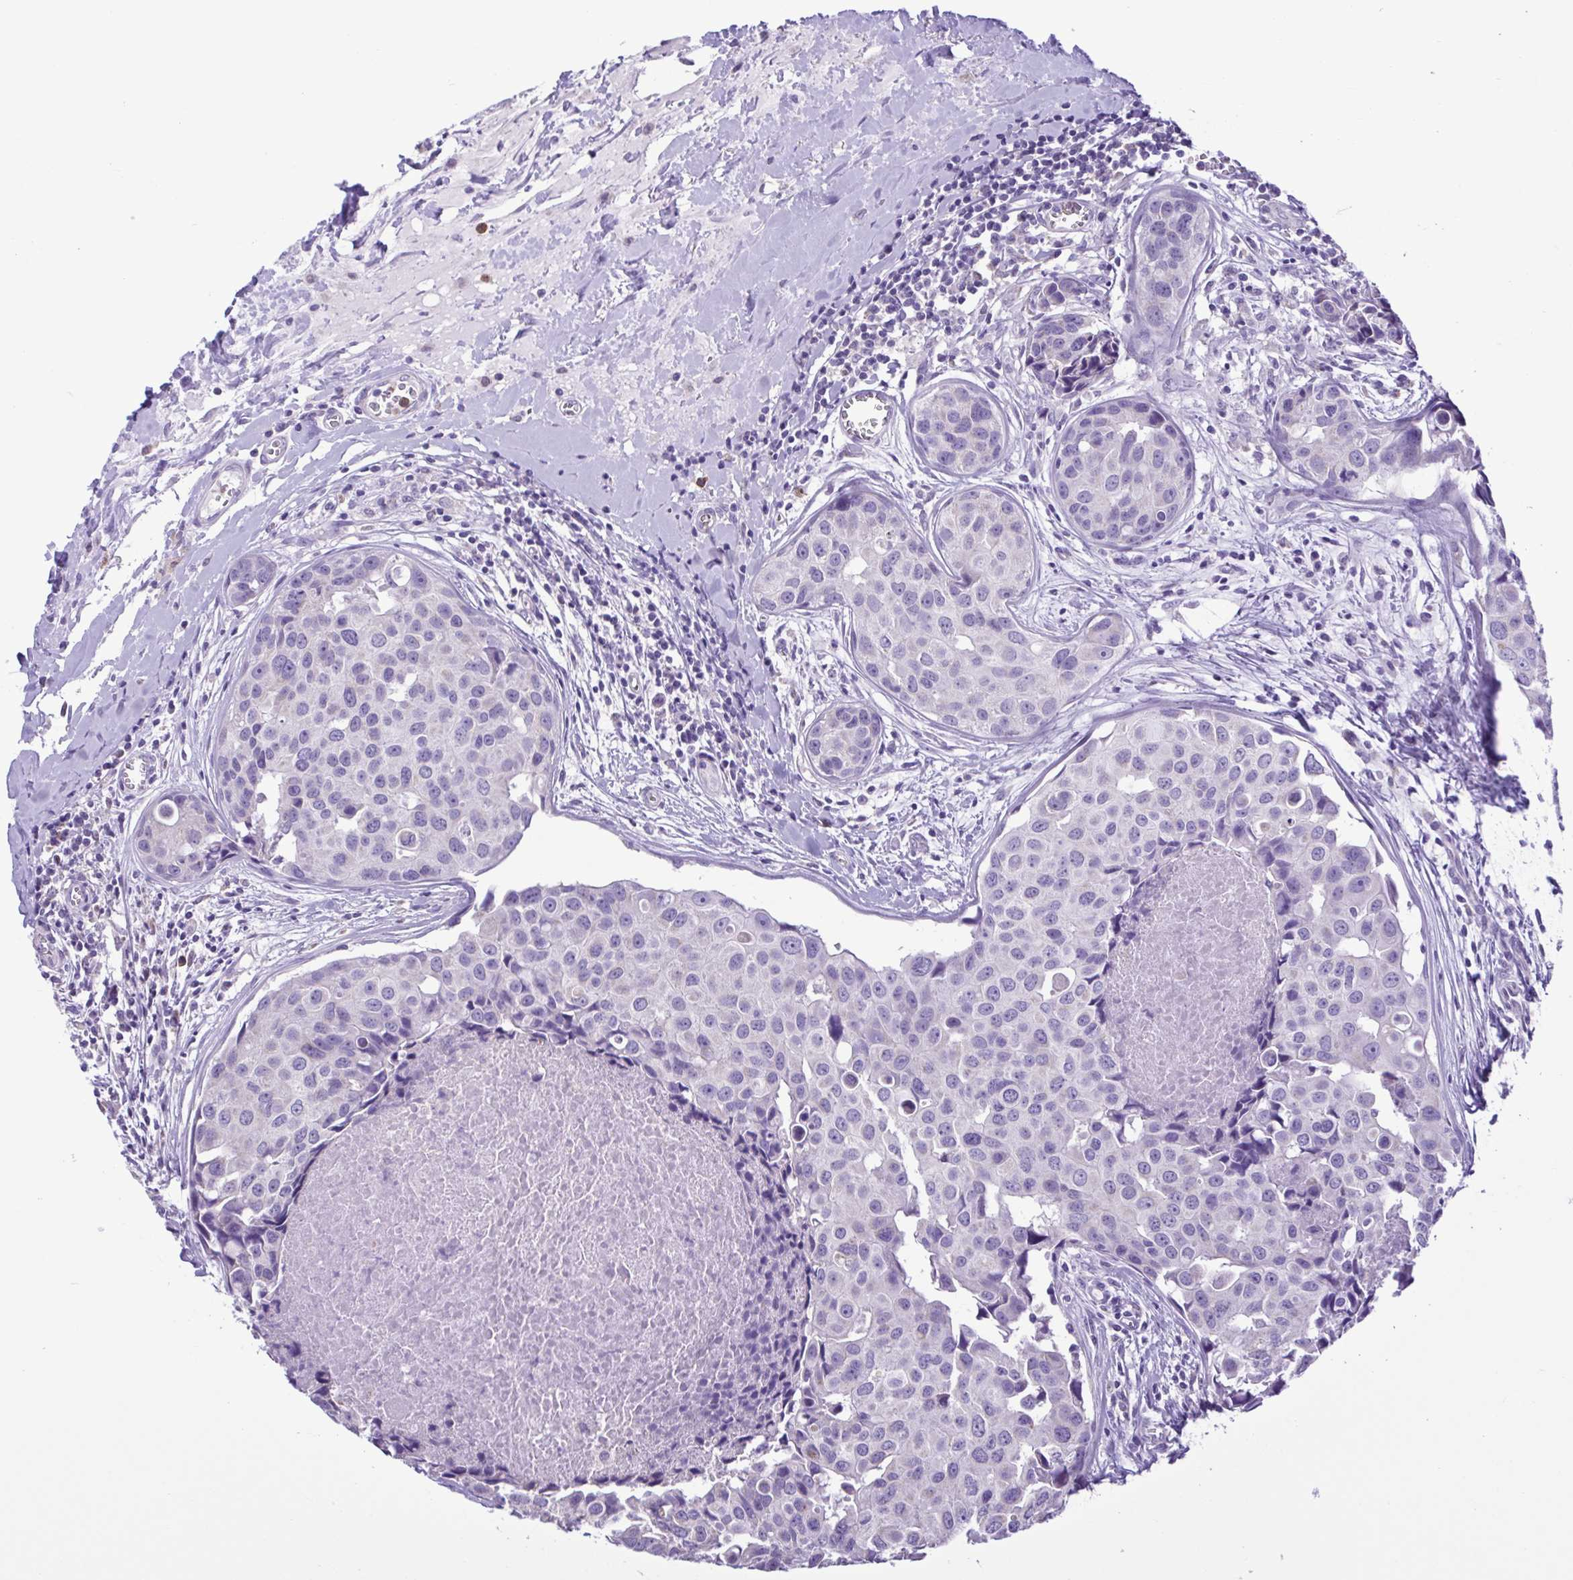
{"staining": {"intensity": "negative", "quantity": "none", "location": "none"}, "tissue": "breast cancer", "cell_type": "Tumor cells", "image_type": "cancer", "snomed": [{"axis": "morphology", "description": "Duct carcinoma"}, {"axis": "topography", "description": "Breast"}], "caption": "The histopathology image exhibits no significant staining in tumor cells of intraductal carcinoma (breast).", "gene": "CBY2", "patient": {"sex": "female", "age": 24}}